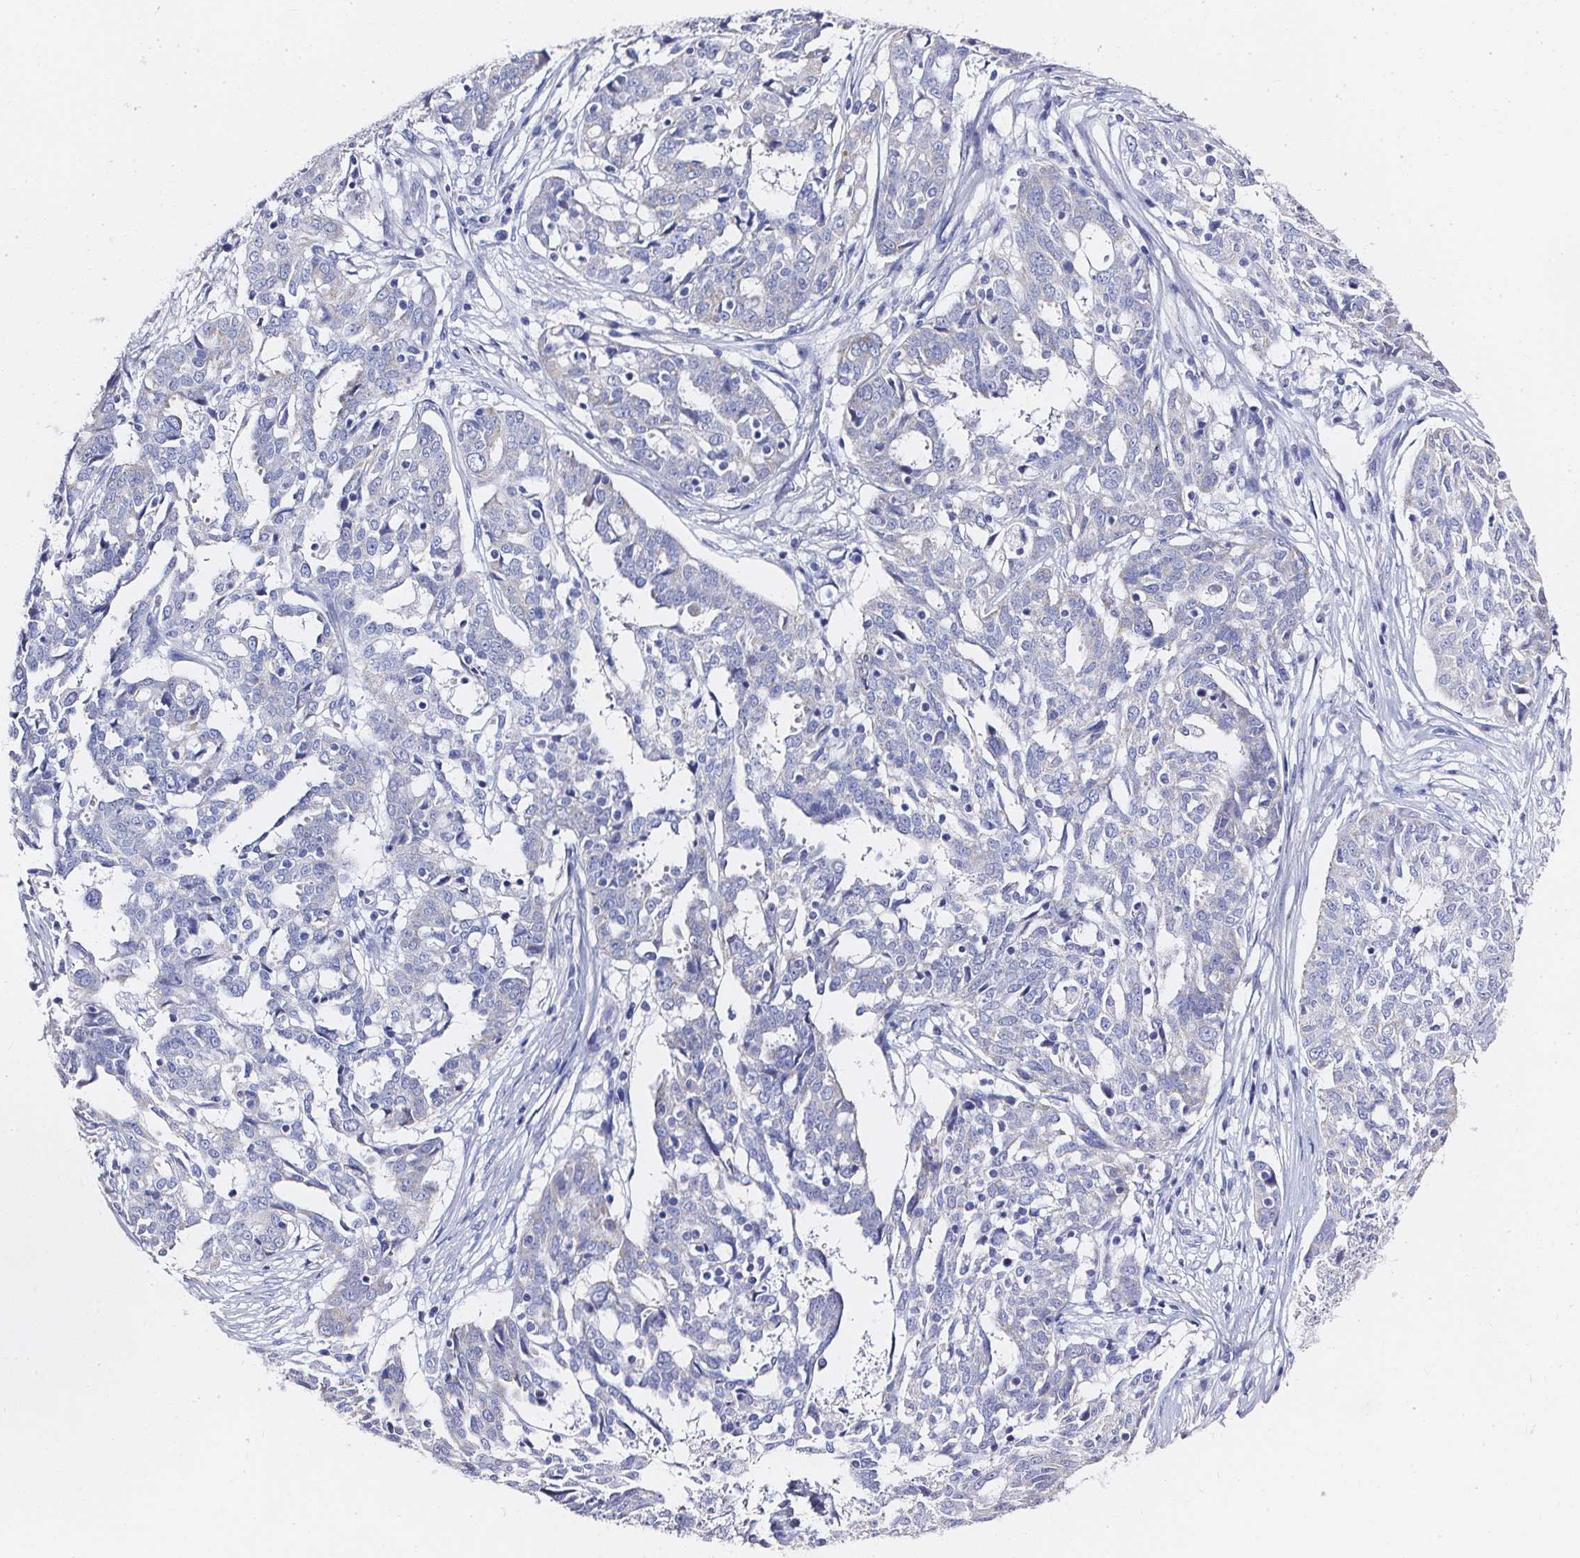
{"staining": {"intensity": "negative", "quantity": "none", "location": "none"}, "tissue": "ovarian cancer", "cell_type": "Tumor cells", "image_type": "cancer", "snomed": [{"axis": "morphology", "description": "Cystadenocarcinoma, serous, NOS"}, {"axis": "topography", "description": "Ovary"}], "caption": "Immunohistochemistry of ovarian cancer exhibits no staining in tumor cells.", "gene": "ELAVL2", "patient": {"sex": "female", "age": 67}}